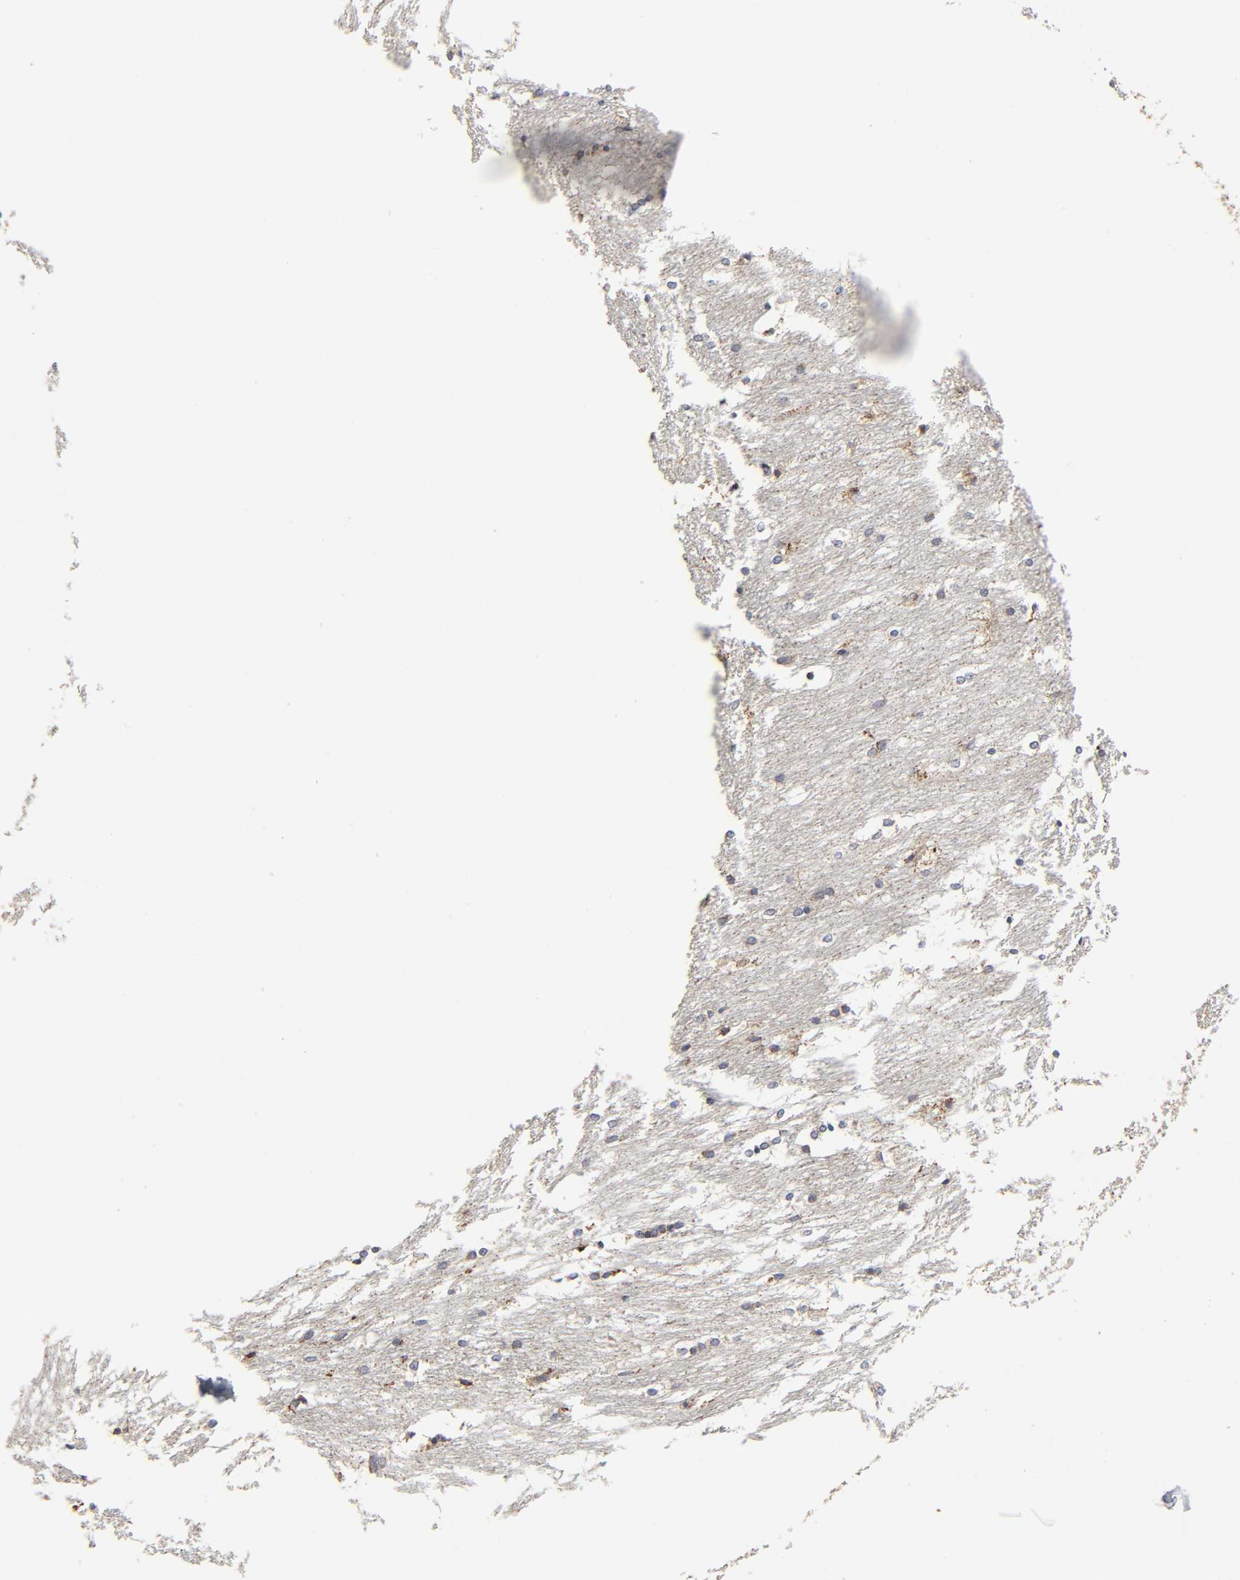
{"staining": {"intensity": "weak", "quantity": "<25%", "location": "cytoplasmic/membranous"}, "tissue": "caudate", "cell_type": "Glial cells", "image_type": "normal", "snomed": [{"axis": "morphology", "description": "Normal tissue, NOS"}, {"axis": "topography", "description": "Lateral ventricle wall"}], "caption": "Glial cells show no significant protein expression in normal caudate. (IHC, brightfield microscopy, high magnification).", "gene": "COX6B1", "patient": {"sex": "female", "age": 19}}